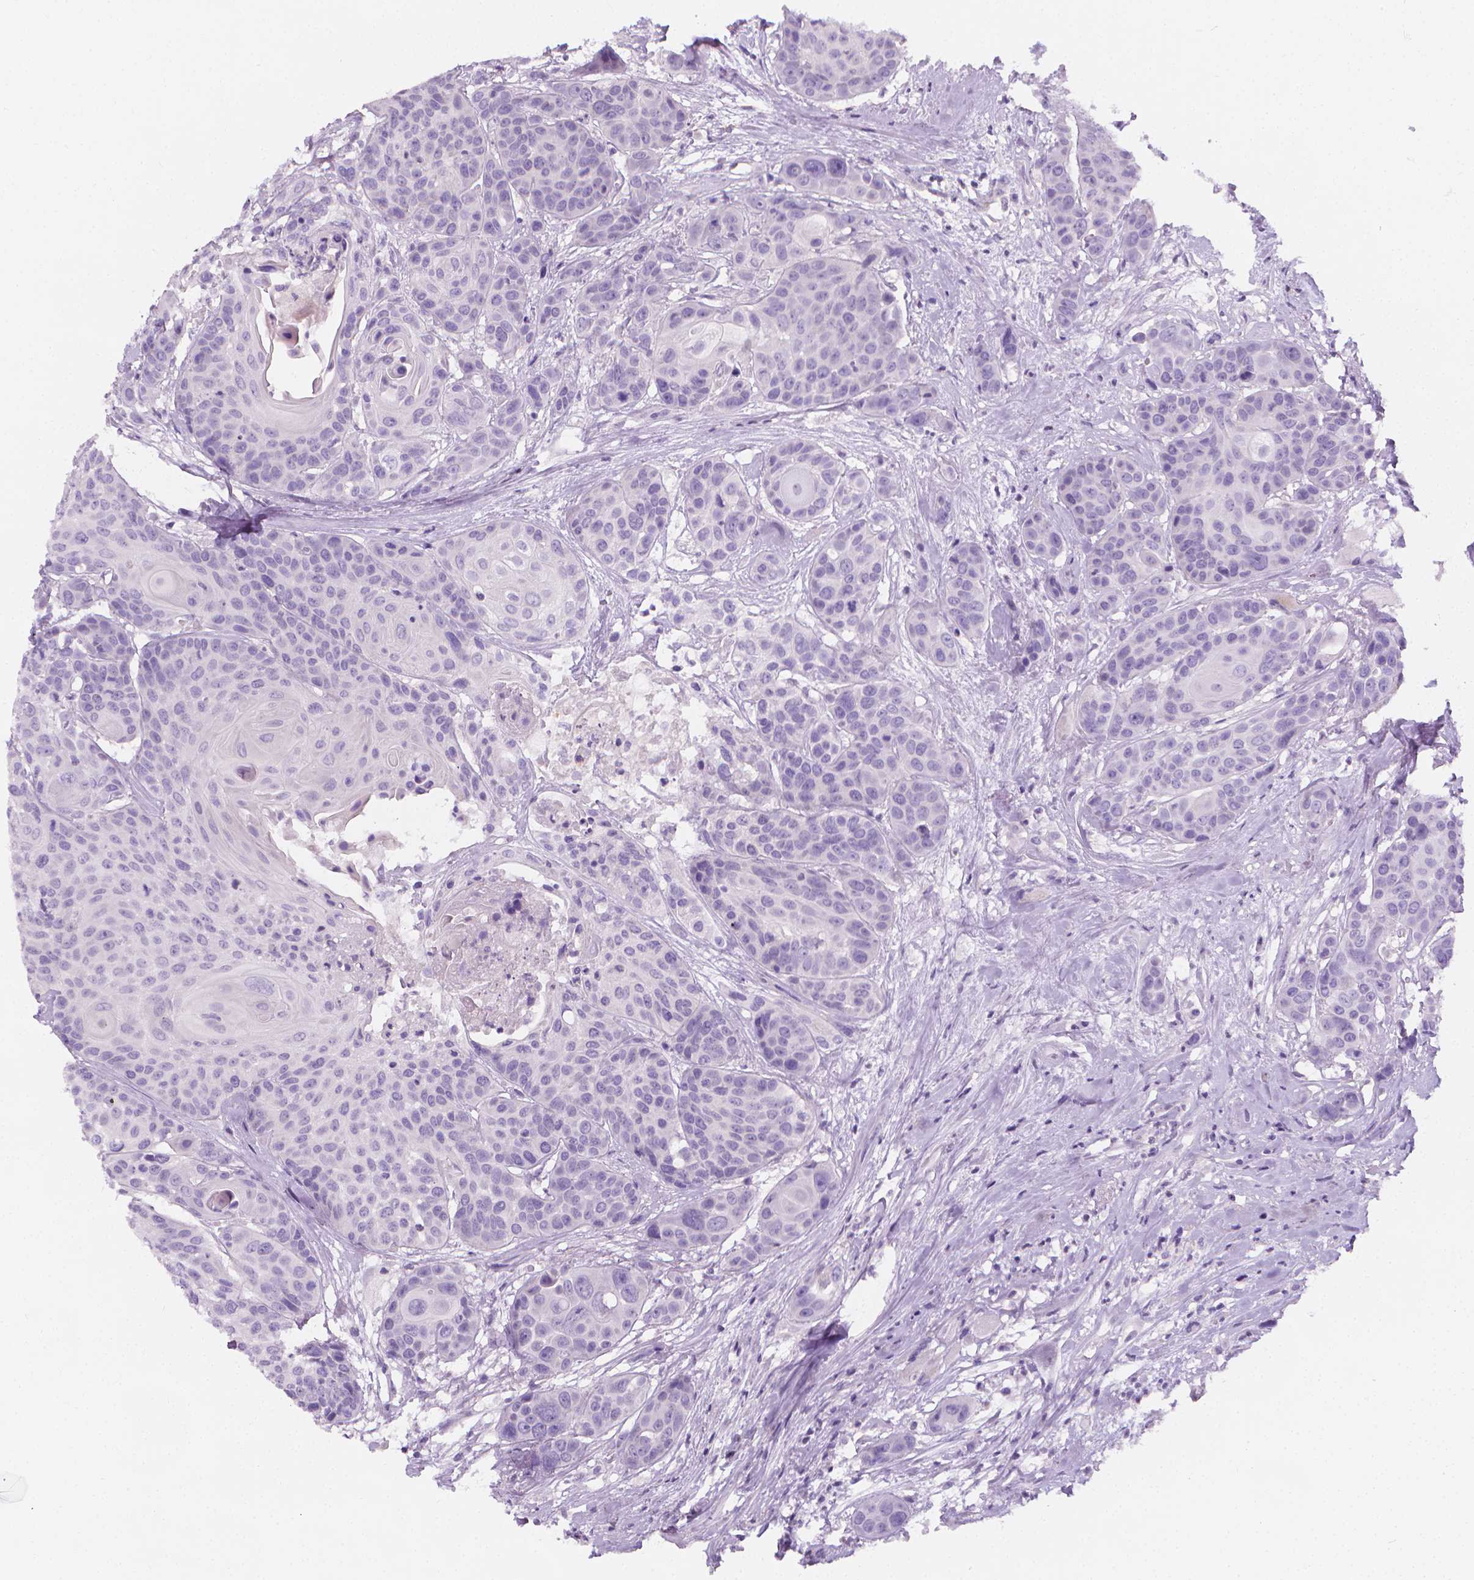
{"staining": {"intensity": "negative", "quantity": "none", "location": "none"}, "tissue": "head and neck cancer", "cell_type": "Tumor cells", "image_type": "cancer", "snomed": [{"axis": "morphology", "description": "Squamous cell carcinoma, NOS"}, {"axis": "topography", "description": "Oral tissue"}, {"axis": "topography", "description": "Head-Neck"}], "caption": "Immunohistochemical staining of head and neck squamous cell carcinoma exhibits no significant positivity in tumor cells.", "gene": "DCAF8L1", "patient": {"sex": "male", "age": 56}}